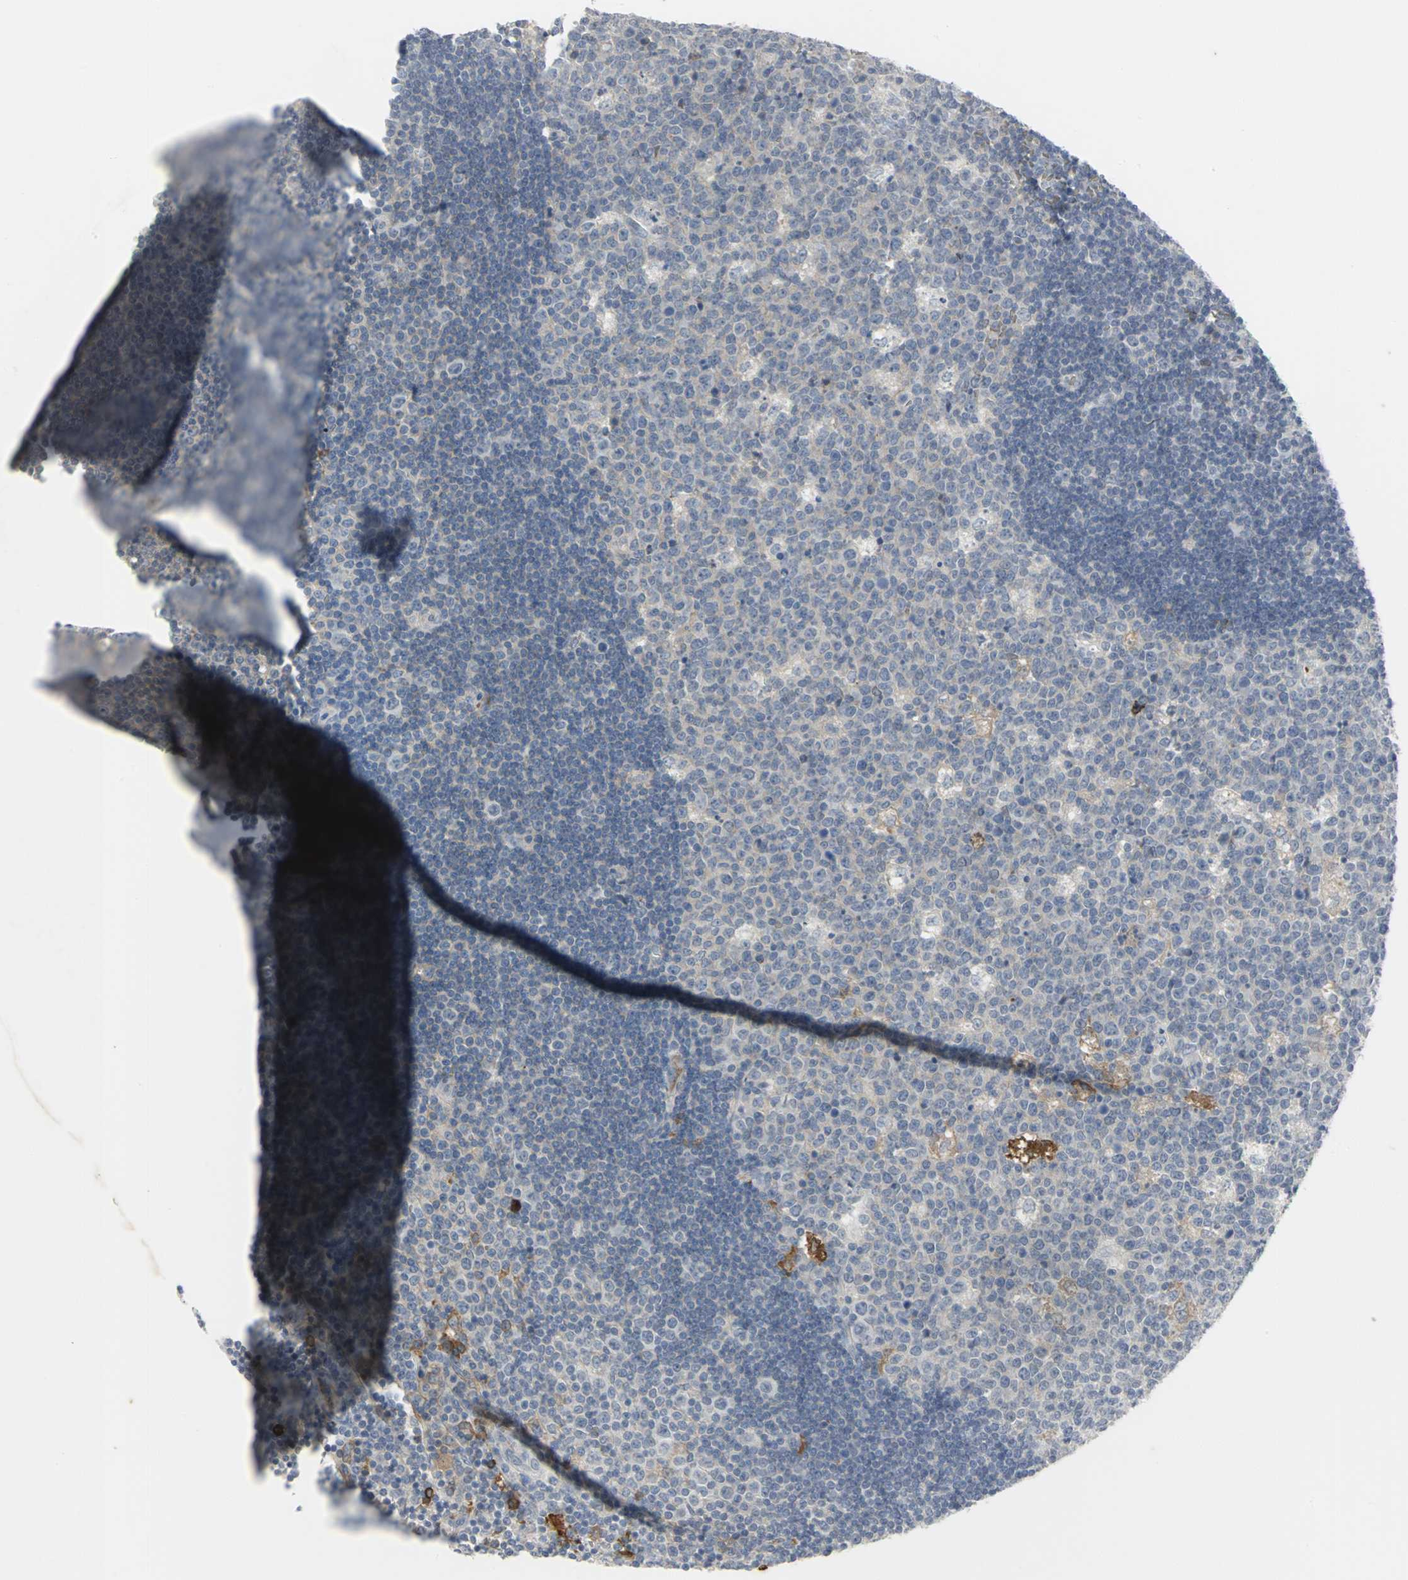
{"staining": {"intensity": "weak", "quantity": "25%-75%", "location": "cytoplasmic/membranous"}, "tissue": "lymph node", "cell_type": "Germinal center cells", "image_type": "normal", "snomed": [{"axis": "morphology", "description": "Normal tissue, NOS"}, {"axis": "topography", "description": "Lymph node"}, {"axis": "topography", "description": "Salivary gland"}], "caption": "Human lymph node stained for a protein (brown) exhibits weak cytoplasmic/membranous positive expression in approximately 25%-75% of germinal center cells.", "gene": "ZIC1", "patient": {"sex": "male", "age": 8}}